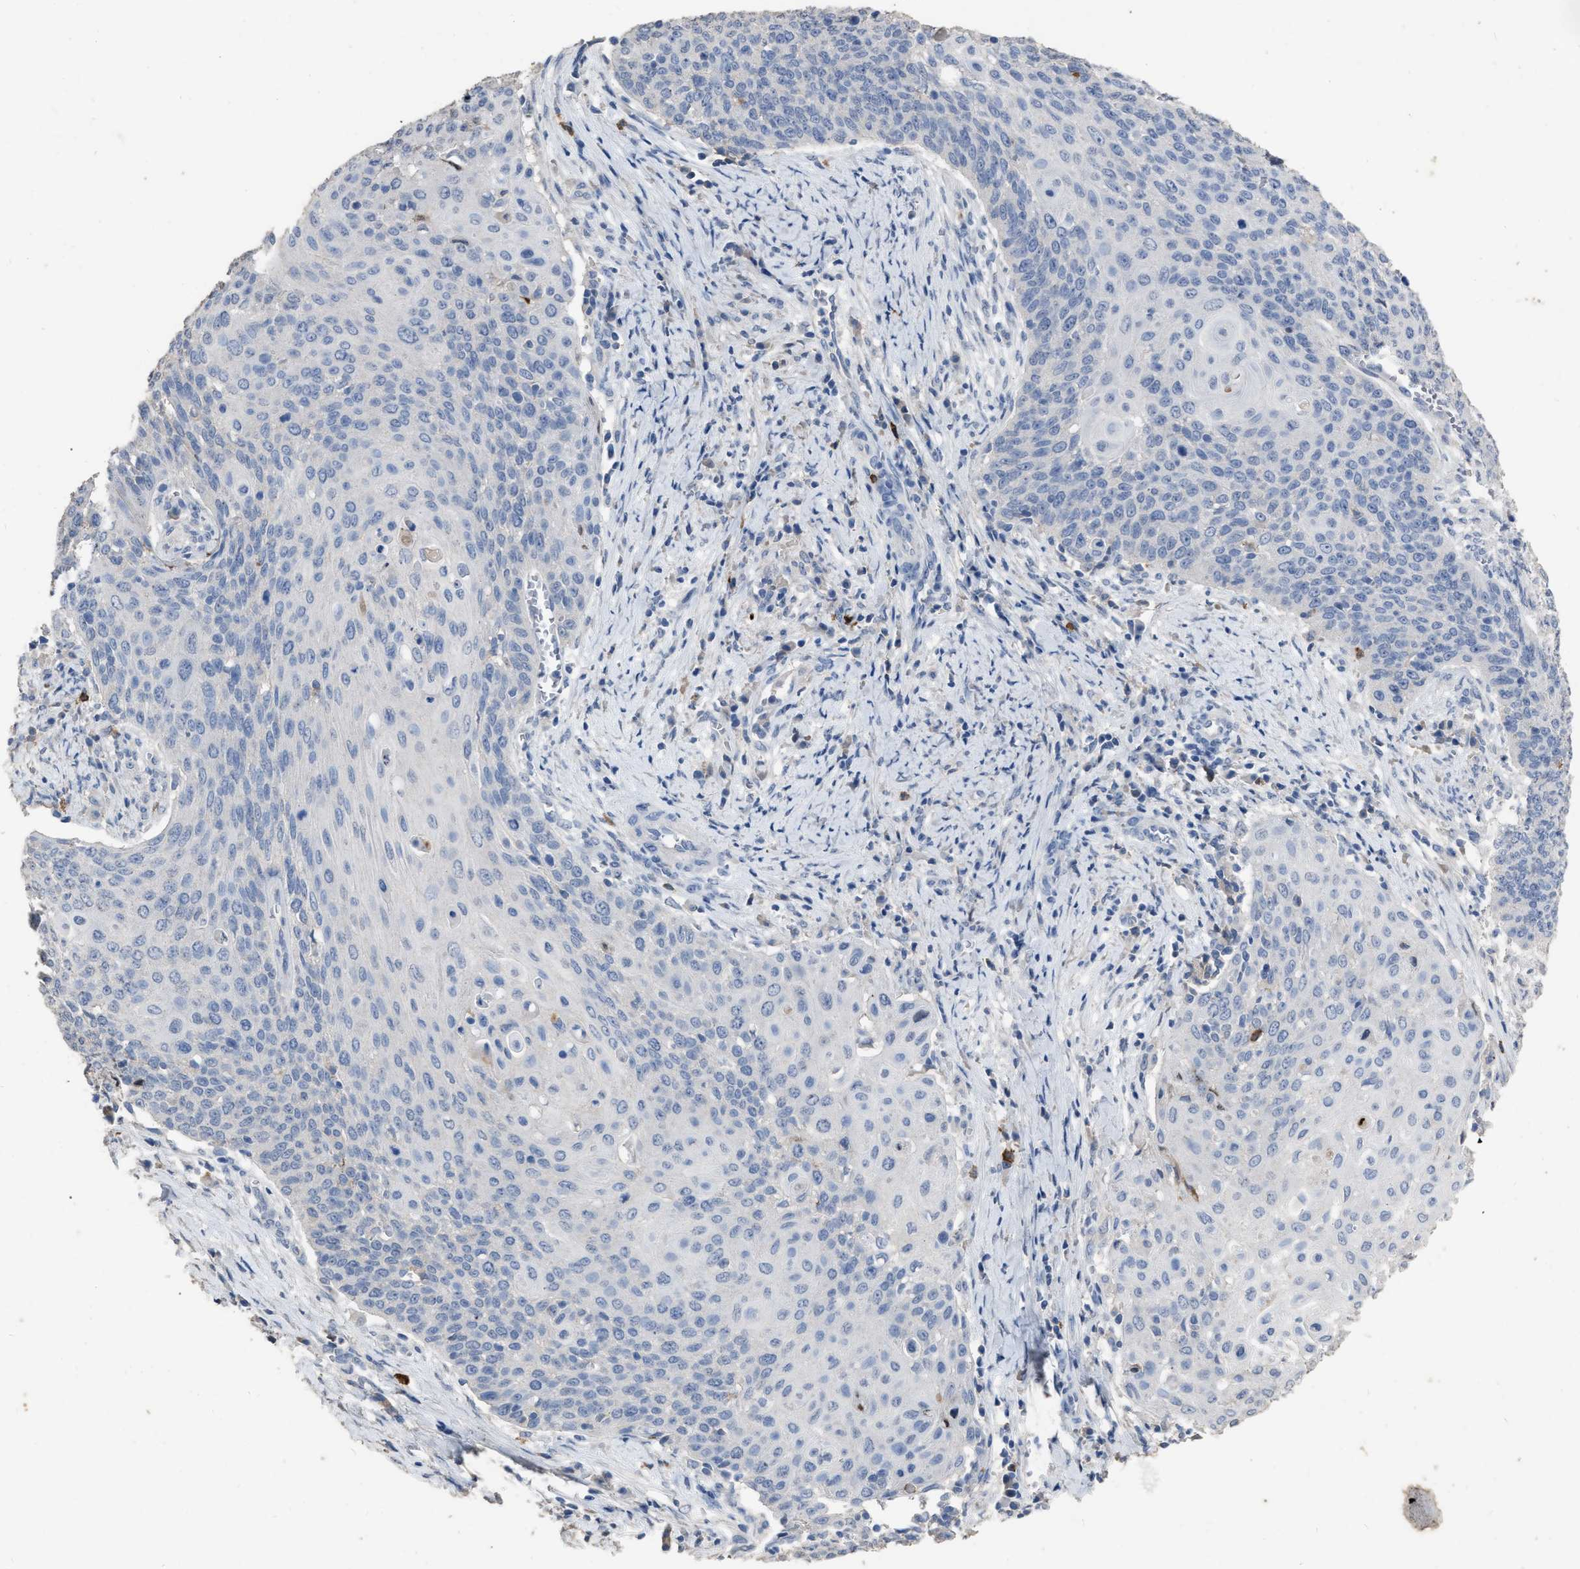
{"staining": {"intensity": "negative", "quantity": "none", "location": "none"}, "tissue": "cervical cancer", "cell_type": "Tumor cells", "image_type": "cancer", "snomed": [{"axis": "morphology", "description": "Squamous cell carcinoma, NOS"}, {"axis": "topography", "description": "Cervix"}], "caption": "Tumor cells show no significant protein expression in squamous cell carcinoma (cervical). (Stains: DAB (3,3'-diaminobenzidine) IHC with hematoxylin counter stain, Microscopy: brightfield microscopy at high magnification).", "gene": "HABP2", "patient": {"sex": "female", "age": 39}}